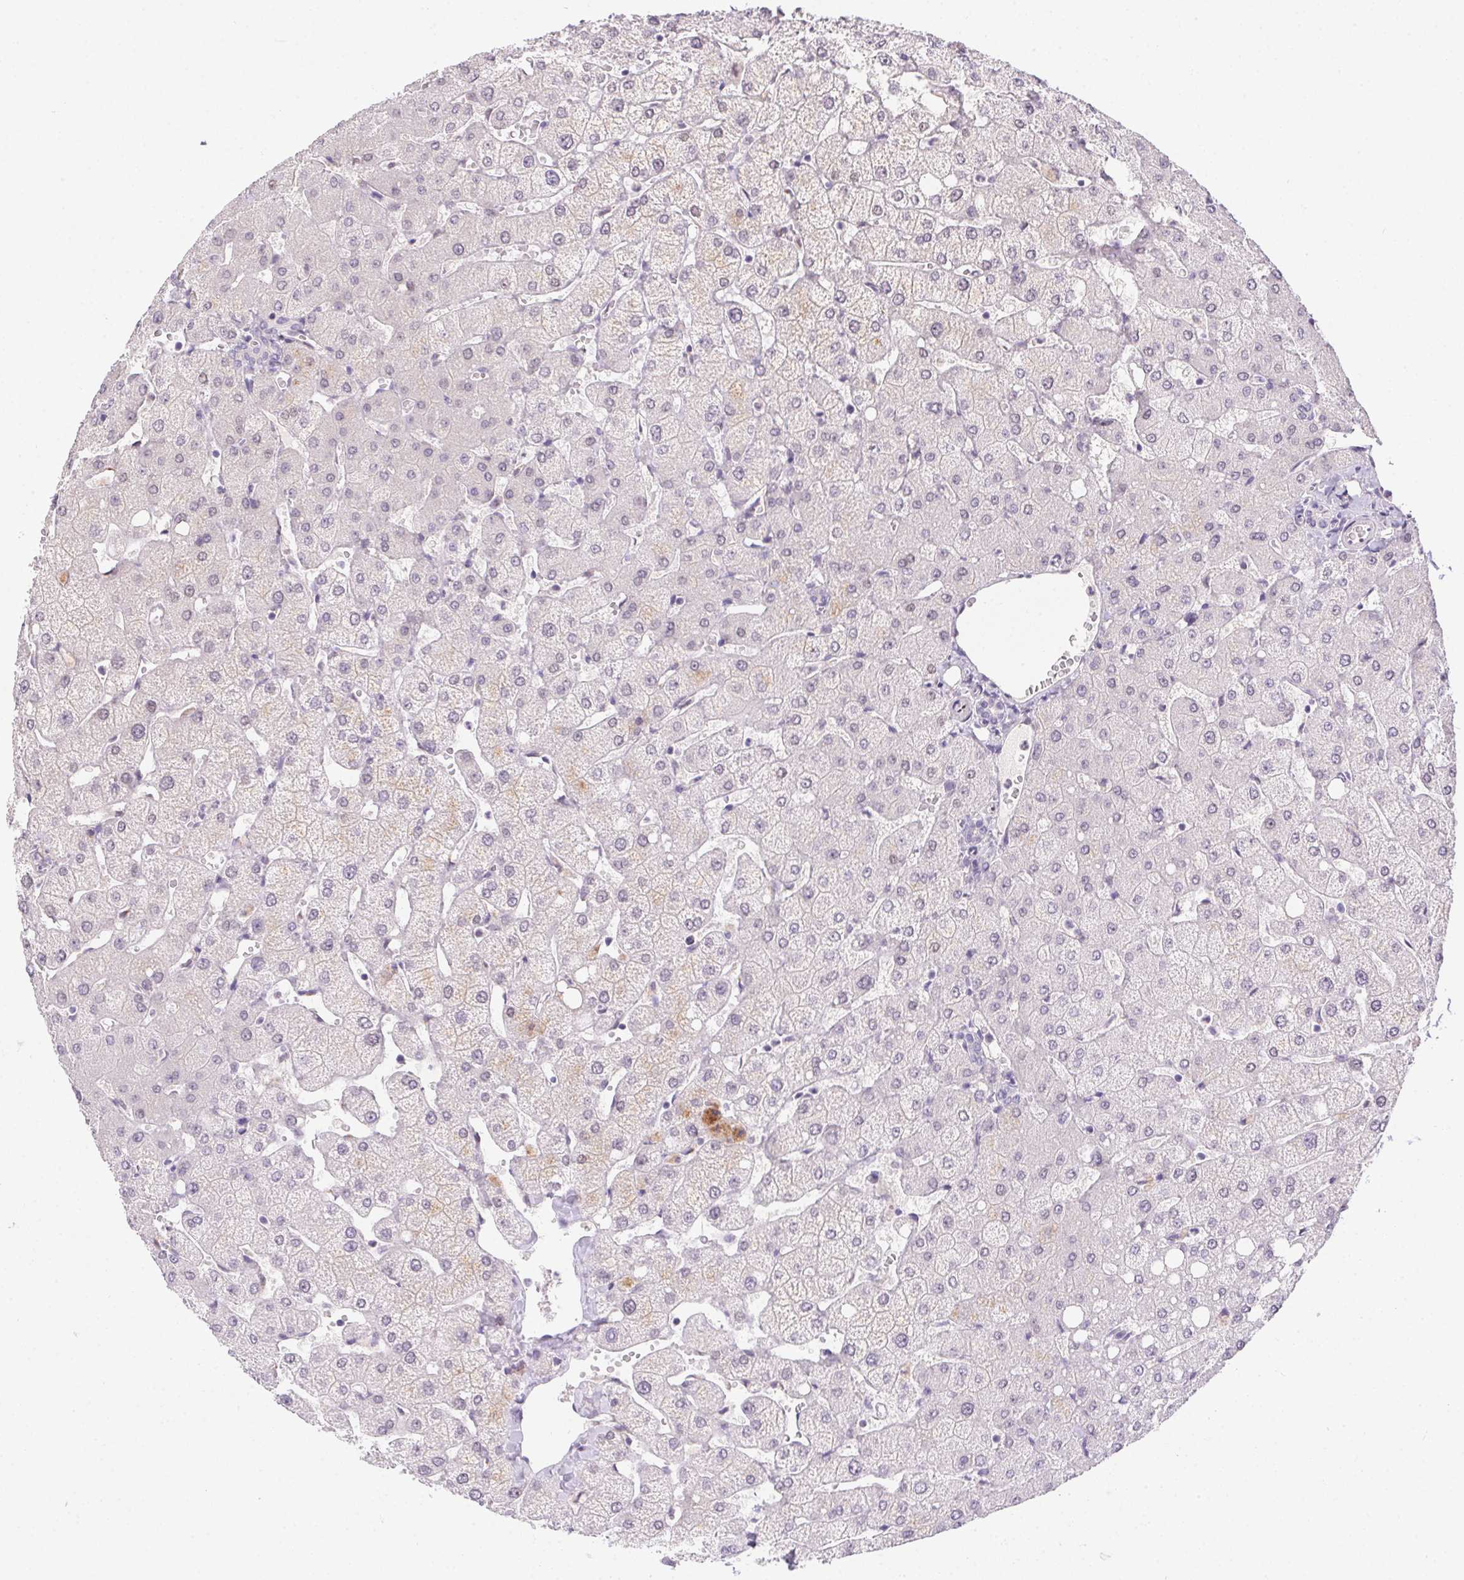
{"staining": {"intensity": "negative", "quantity": "none", "location": "none"}, "tissue": "liver", "cell_type": "Cholangiocytes", "image_type": "normal", "snomed": [{"axis": "morphology", "description": "Normal tissue, NOS"}, {"axis": "topography", "description": "Liver"}], "caption": "This is a histopathology image of immunohistochemistry (IHC) staining of unremarkable liver, which shows no positivity in cholangiocytes.", "gene": "SP9", "patient": {"sex": "female", "age": 54}}